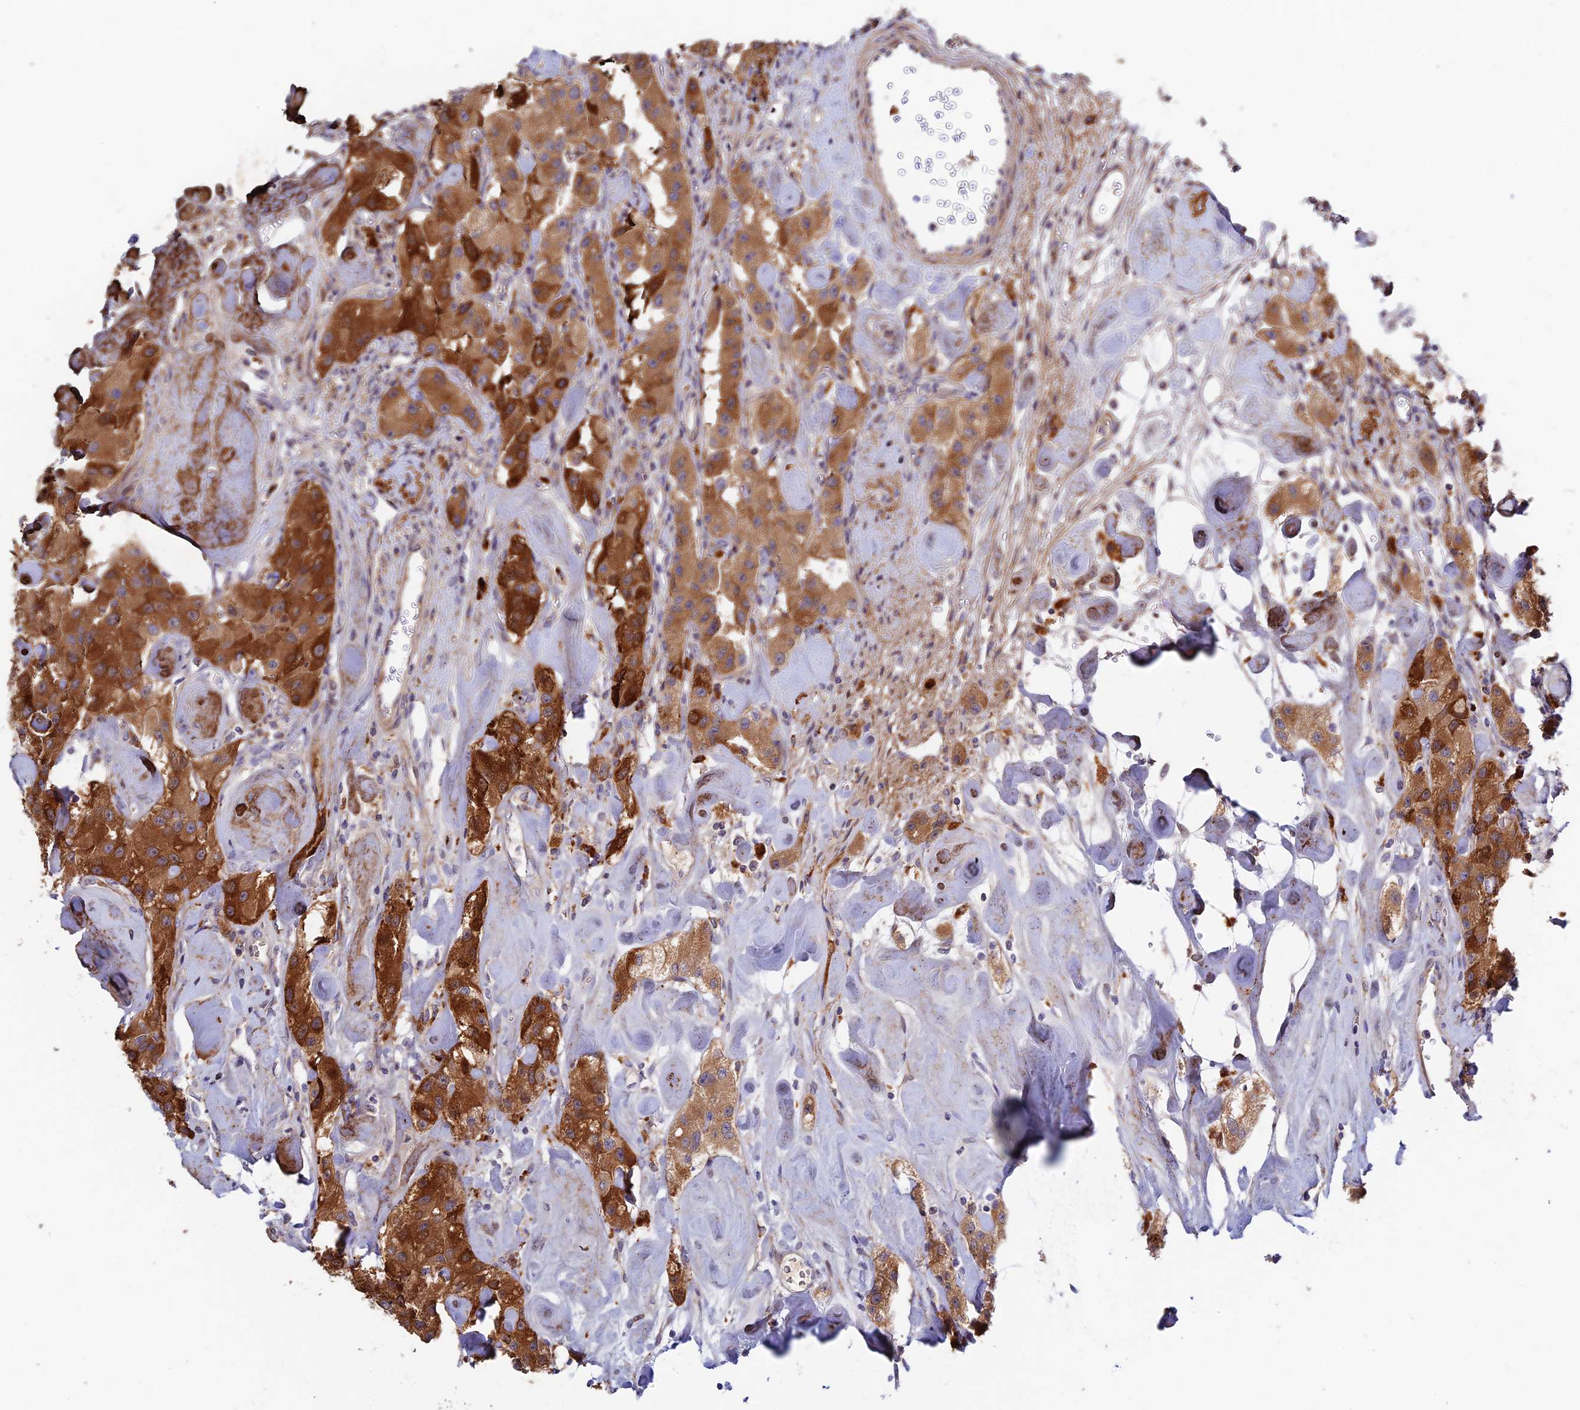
{"staining": {"intensity": "strong", "quantity": ">75%", "location": "cytoplasmic/membranous"}, "tissue": "carcinoid", "cell_type": "Tumor cells", "image_type": "cancer", "snomed": [{"axis": "morphology", "description": "Carcinoid, malignant, NOS"}, {"axis": "topography", "description": "Pancreas"}], "caption": "This image shows IHC staining of carcinoid, with high strong cytoplasmic/membranous positivity in approximately >75% of tumor cells.", "gene": "FUOM", "patient": {"sex": "male", "age": 41}}